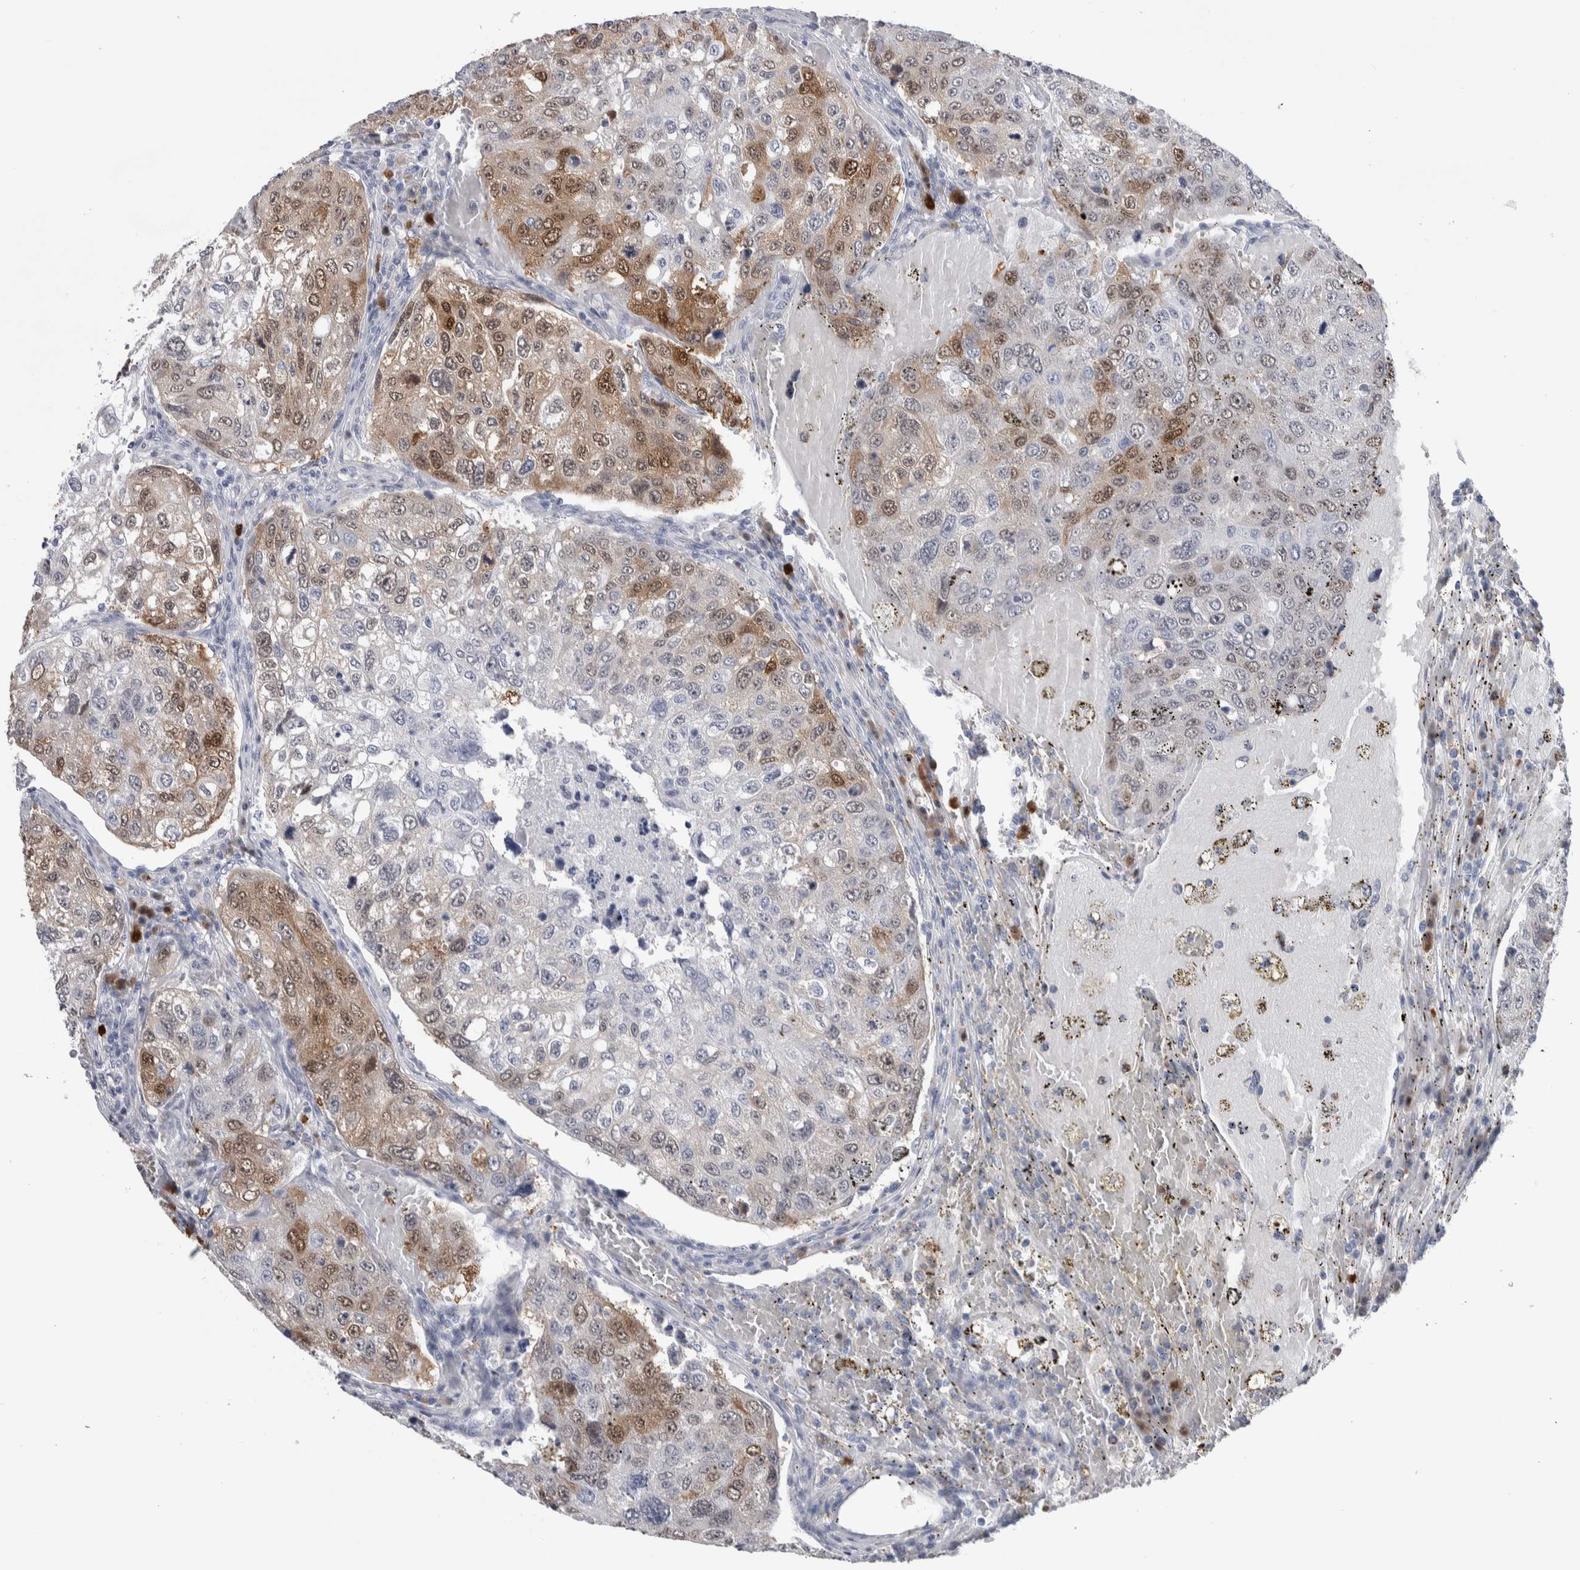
{"staining": {"intensity": "moderate", "quantity": "25%-75%", "location": "cytoplasmic/membranous,nuclear"}, "tissue": "urothelial cancer", "cell_type": "Tumor cells", "image_type": "cancer", "snomed": [{"axis": "morphology", "description": "Urothelial carcinoma, High grade"}, {"axis": "topography", "description": "Lymph node"}, {"axis": "topography", "description": "Urinary bladder"}], "caption": "Tumor cells exhibit medium levels of moderate cytoplasmic/membranous and nuclear expression in approximately 25%-75% of cells in urothelial cancer.", "gene": "LURAP1L", "patient": {"sex": "male", "age": 51}}